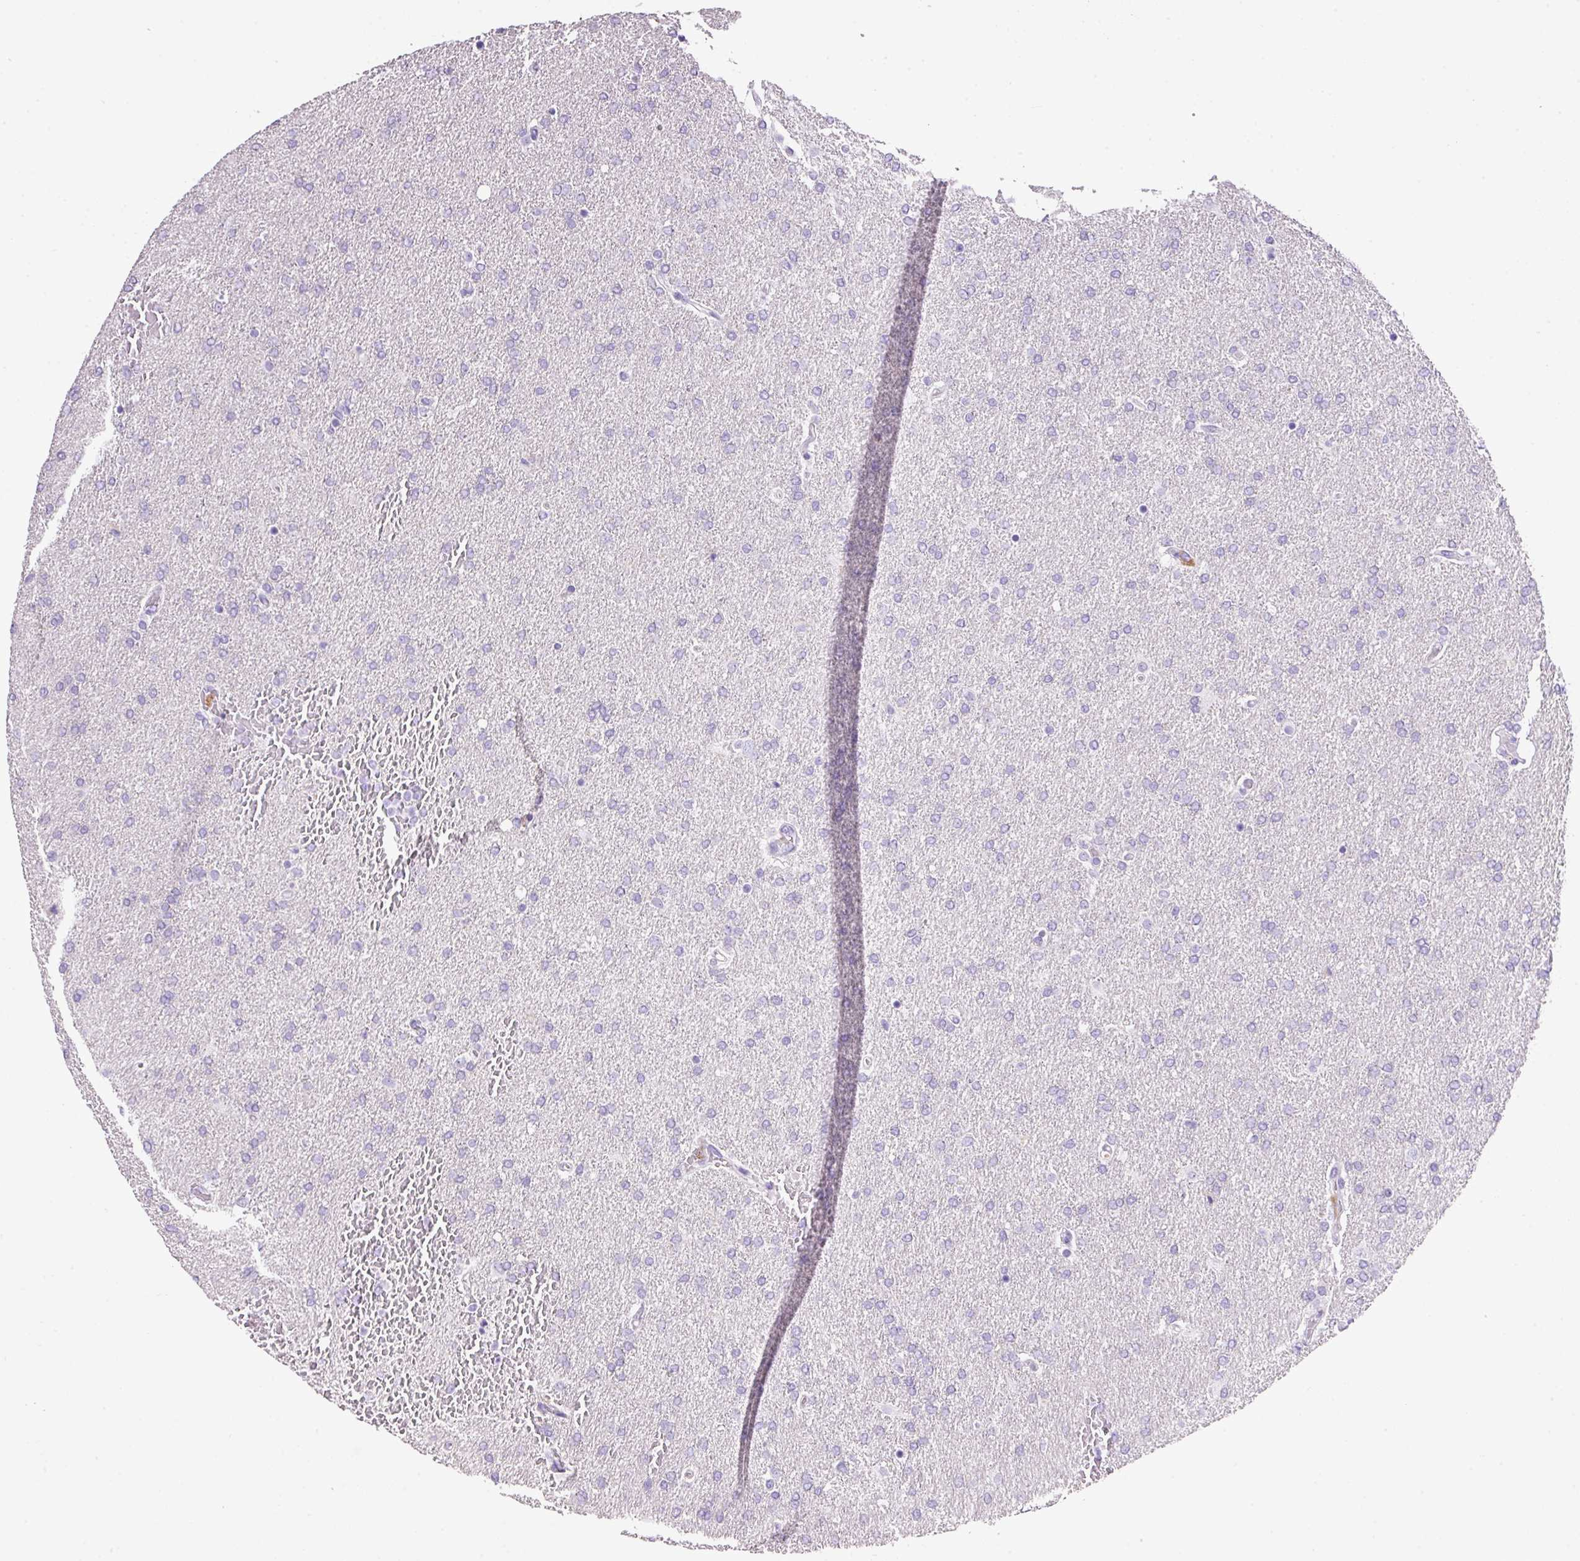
{"staining": {"intensity": "negative", "quantity": "none", "location": "none"}, "tissue": "glioma", "cell_type": "Tumor cells", "image_type": "cancer", "snomed": [{"axis": "morphology", "description": "Glioma, malignant, High grade"}, {"axis": "topography", "description": "Brain"}], "caption": "DAB immunohistochemical staining of human malignant glioma (high-grade) demonstrates no significant expression in tumor cells. Brightfield microscopy of IHC stained with DAB (3,3'-diaminobenzidine) (brown) and hematoxylin (blue), captured at high magnification.", "gene": "BSND", "patient": {"sex": "male", "age": 72}}